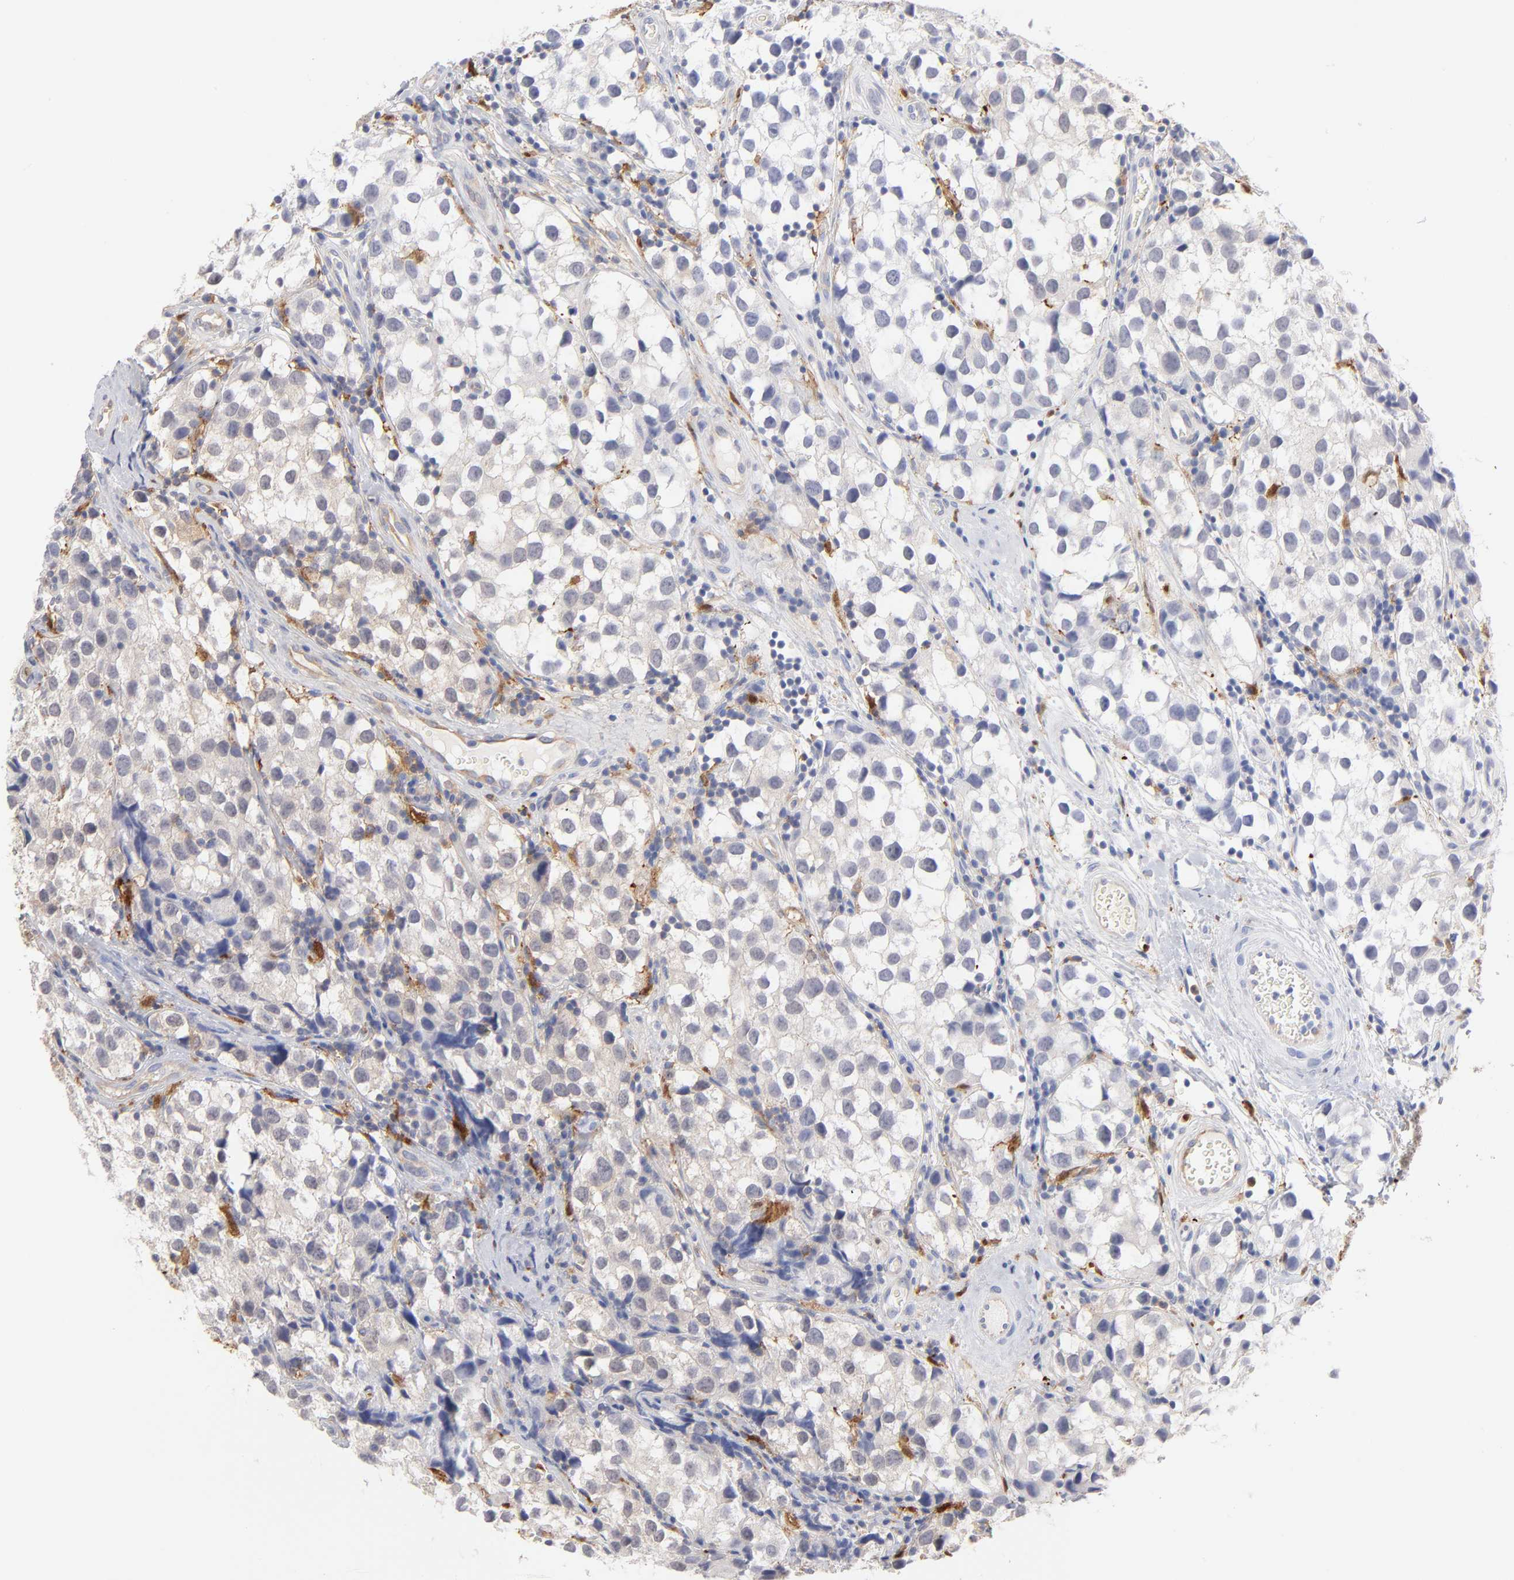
{"staining": {"intensity": "negative", "quantity": "none", "location": "none"}, "tissue": "testis cancer", "cell_type": "Tumor cells", "image_type": "cancer", "snomed": [{"axis": "morphology", "description": "Seminoma, NOS"}, {"axis": "topography", "description": "Testis"}], "caption": "Tumor cells show no significant expression in testis cancer (seminoma).", "gene": "IFIT2", "patient": {"sex": "male", "age": 39}}